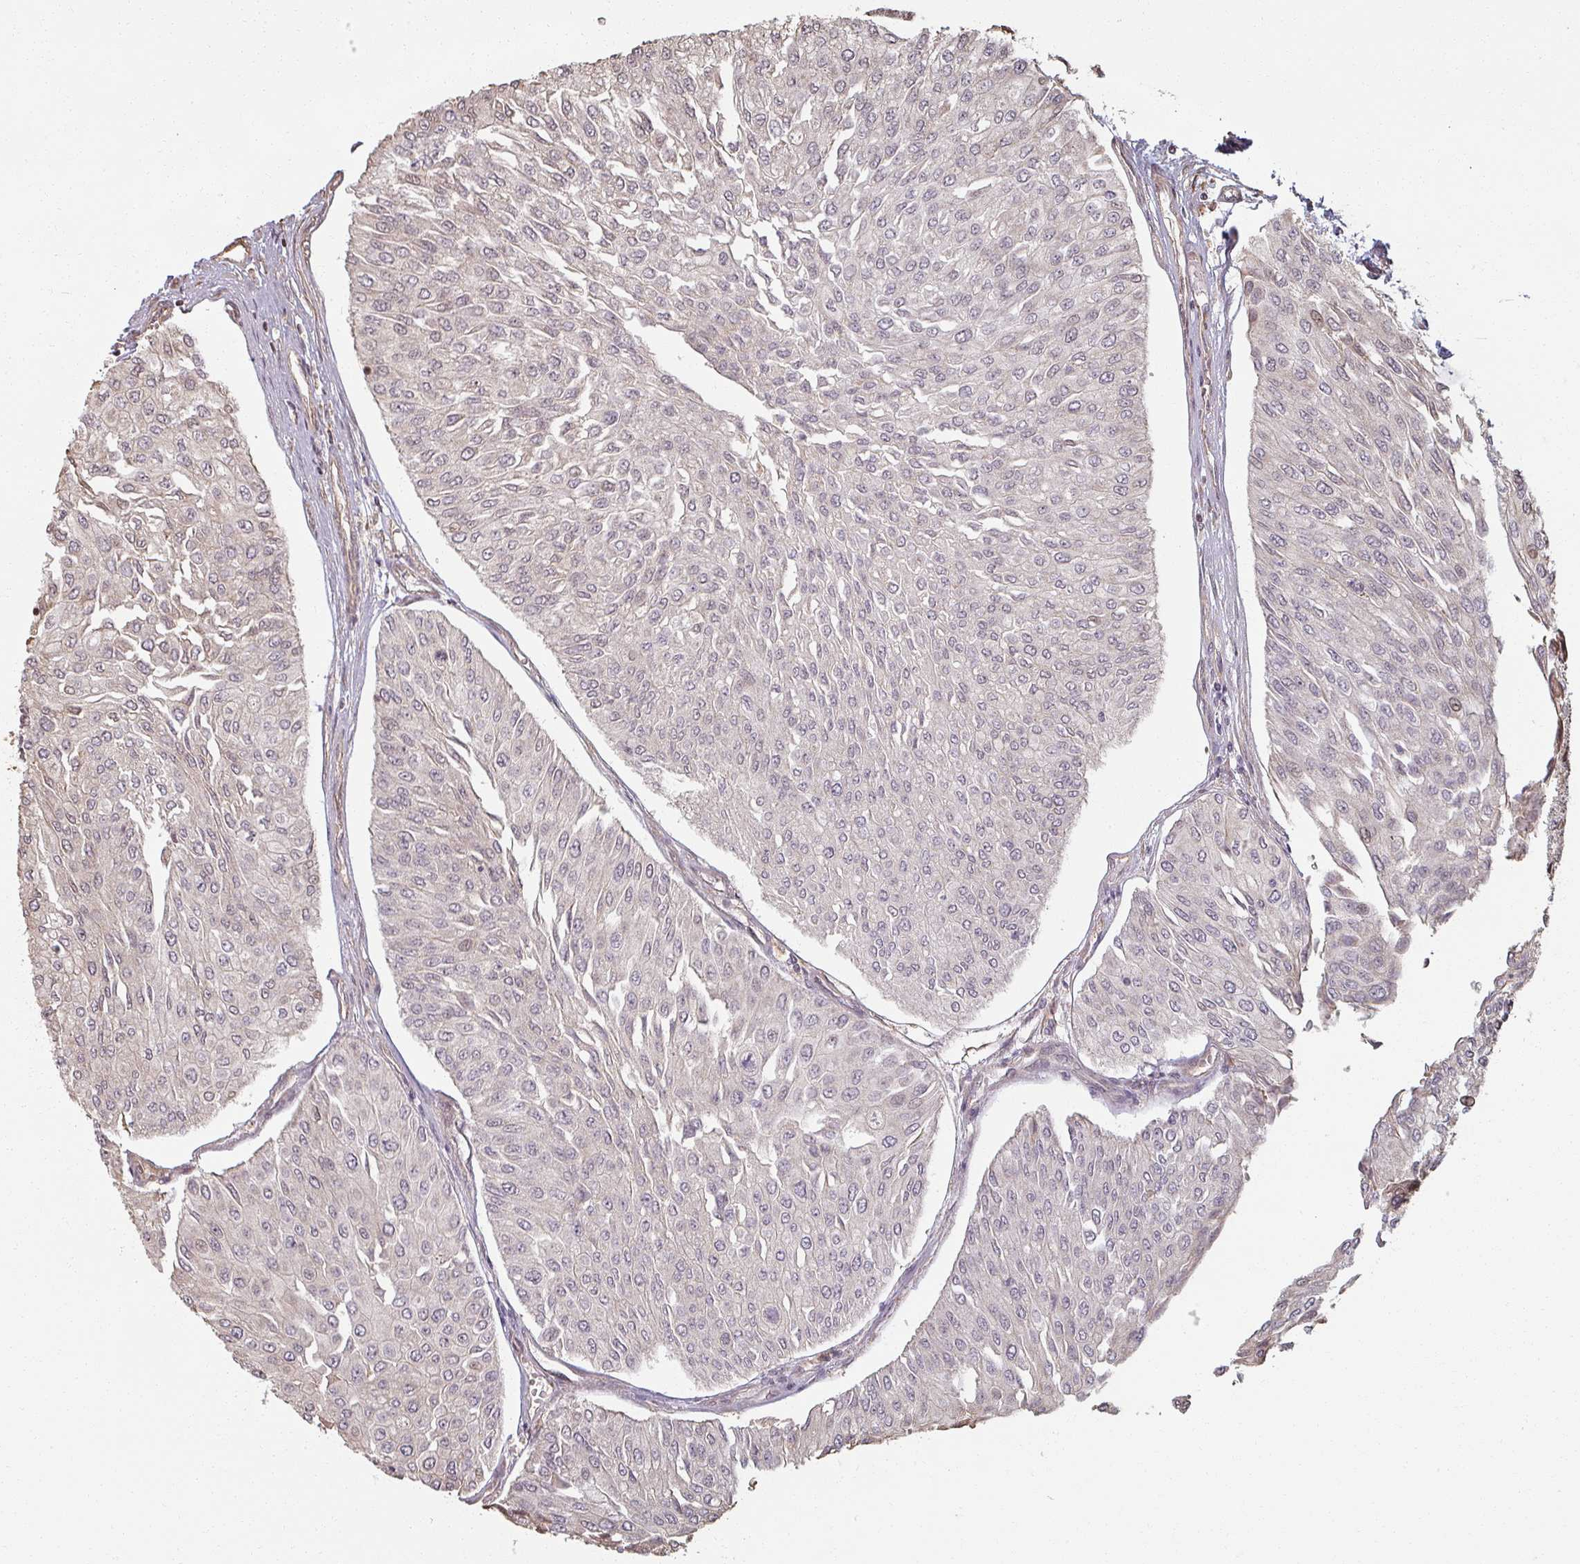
{"staining": {"intensity": "weak", "quantity": "<25%", "location": "nuclear"}, "tissue": "urothelial cancer", "cell_type": "Tumor cells", "image_type": "cancer", "snomed": [{"axis": "morphology", "description": "Urothelial carcinoma, Low grade"}, {"axis": "topography", "description": "Urinary bladder"}], "caption": "DAB (3,3'-diaminobenzidine) immunohistochemical staining of human urothelial carcinoma (low-grade) reveals no significant positivity in tumor cells. Nuclei are stained in blue.", "gene": "MED19", "patient": {"sex": "male", "age": 67}}